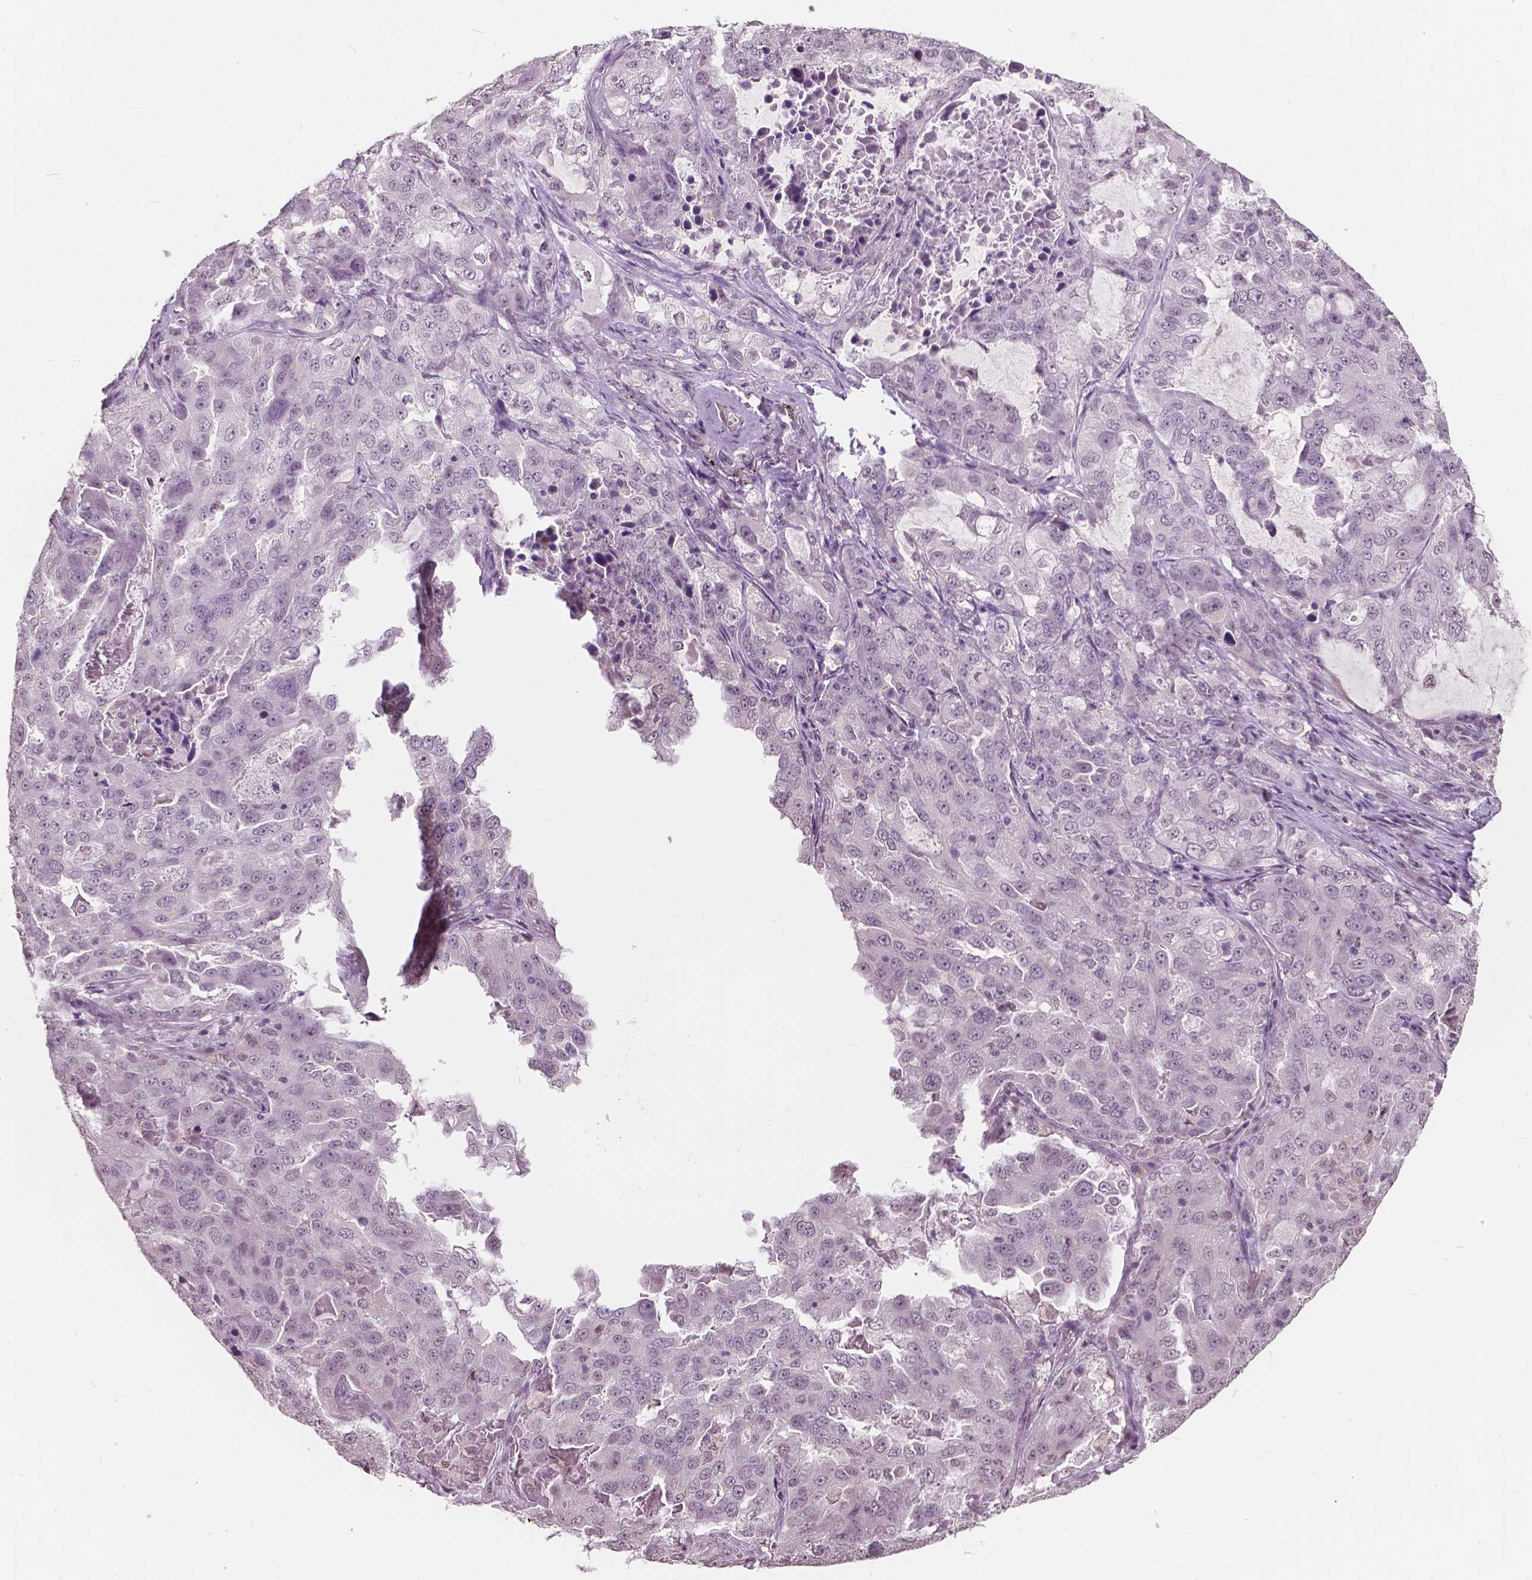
{"staining": {"intensity": "negative", "quantity": "none", "location": "none"}, "tissue": "lung cancer", "cell_type": "Tumor cells", "image_type": "cancer", "snomed": [{"axis": "morphology", "description": "Adenocarcinoma, NOS"}, {"axis": "topography", "description": "Lung"}], "caption": "A micrograph of lung cancer stained for a protein demonstrates no brown staining in tumor cells. Nuclei are stained in blue.", "gene": "HOXA10", "patient": {"sex": "female", "age": 61}}